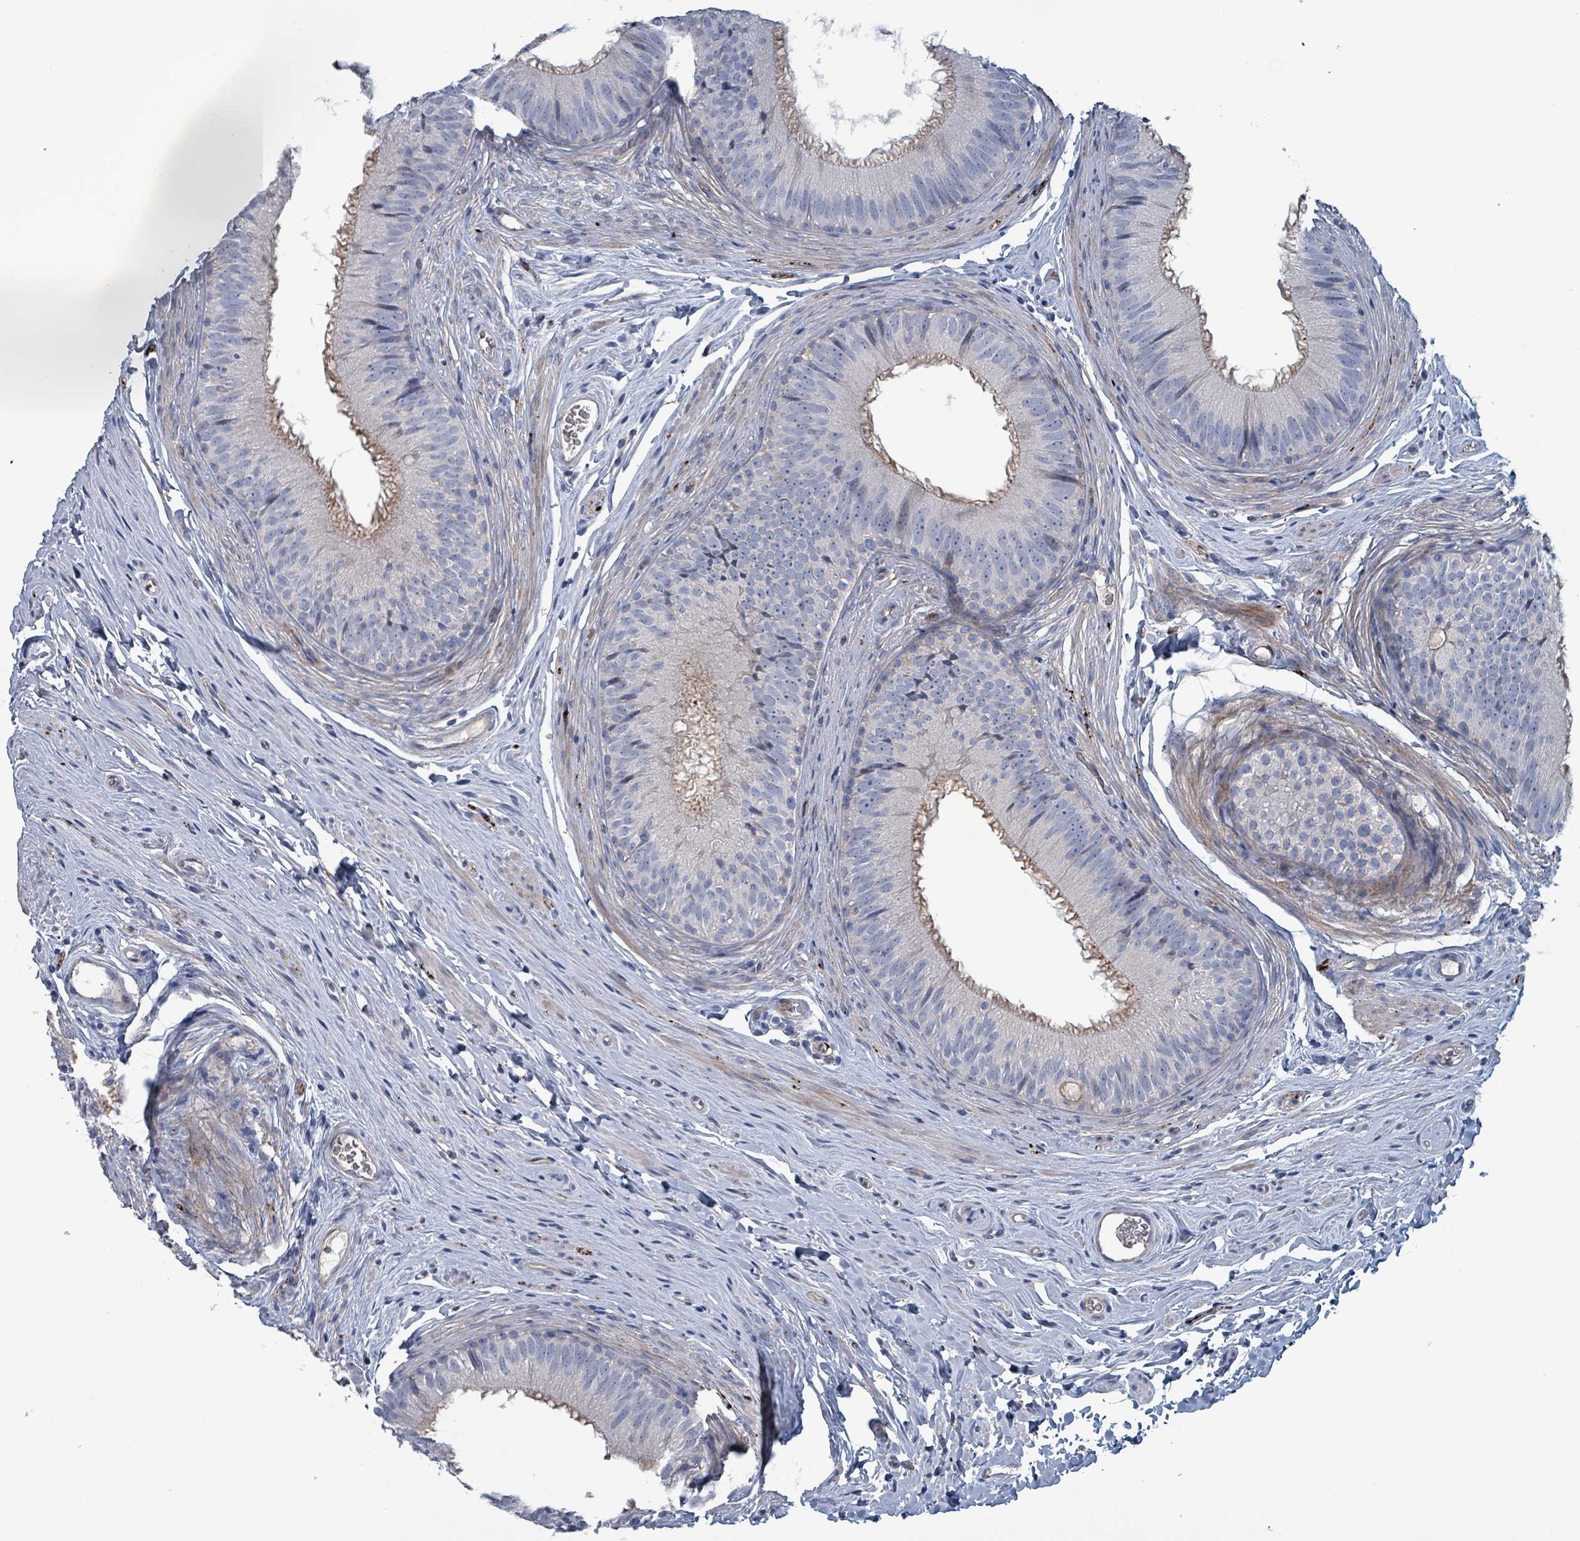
{"staining": {"intensity": "moderate", "quantity": "<25%", "location": "cytoplasmic/membranous"}, "tissue": "epididymis", "cell_type": "Glandular cells", "image_type": "normal", "snomed": [{"axis": "morphology", "description": "Normal tissue, NOS"}, {"axis": "topography", "description": "Epididymis, spermatic cord, NOS"}], "caption": "A brown stain labels moderate cytoplasmic/membranous expression of a protein in glandular cells of unremarkable human epididymis.", "gene": "TAAR5", "patient": {"sex": "male", "age": 25}}